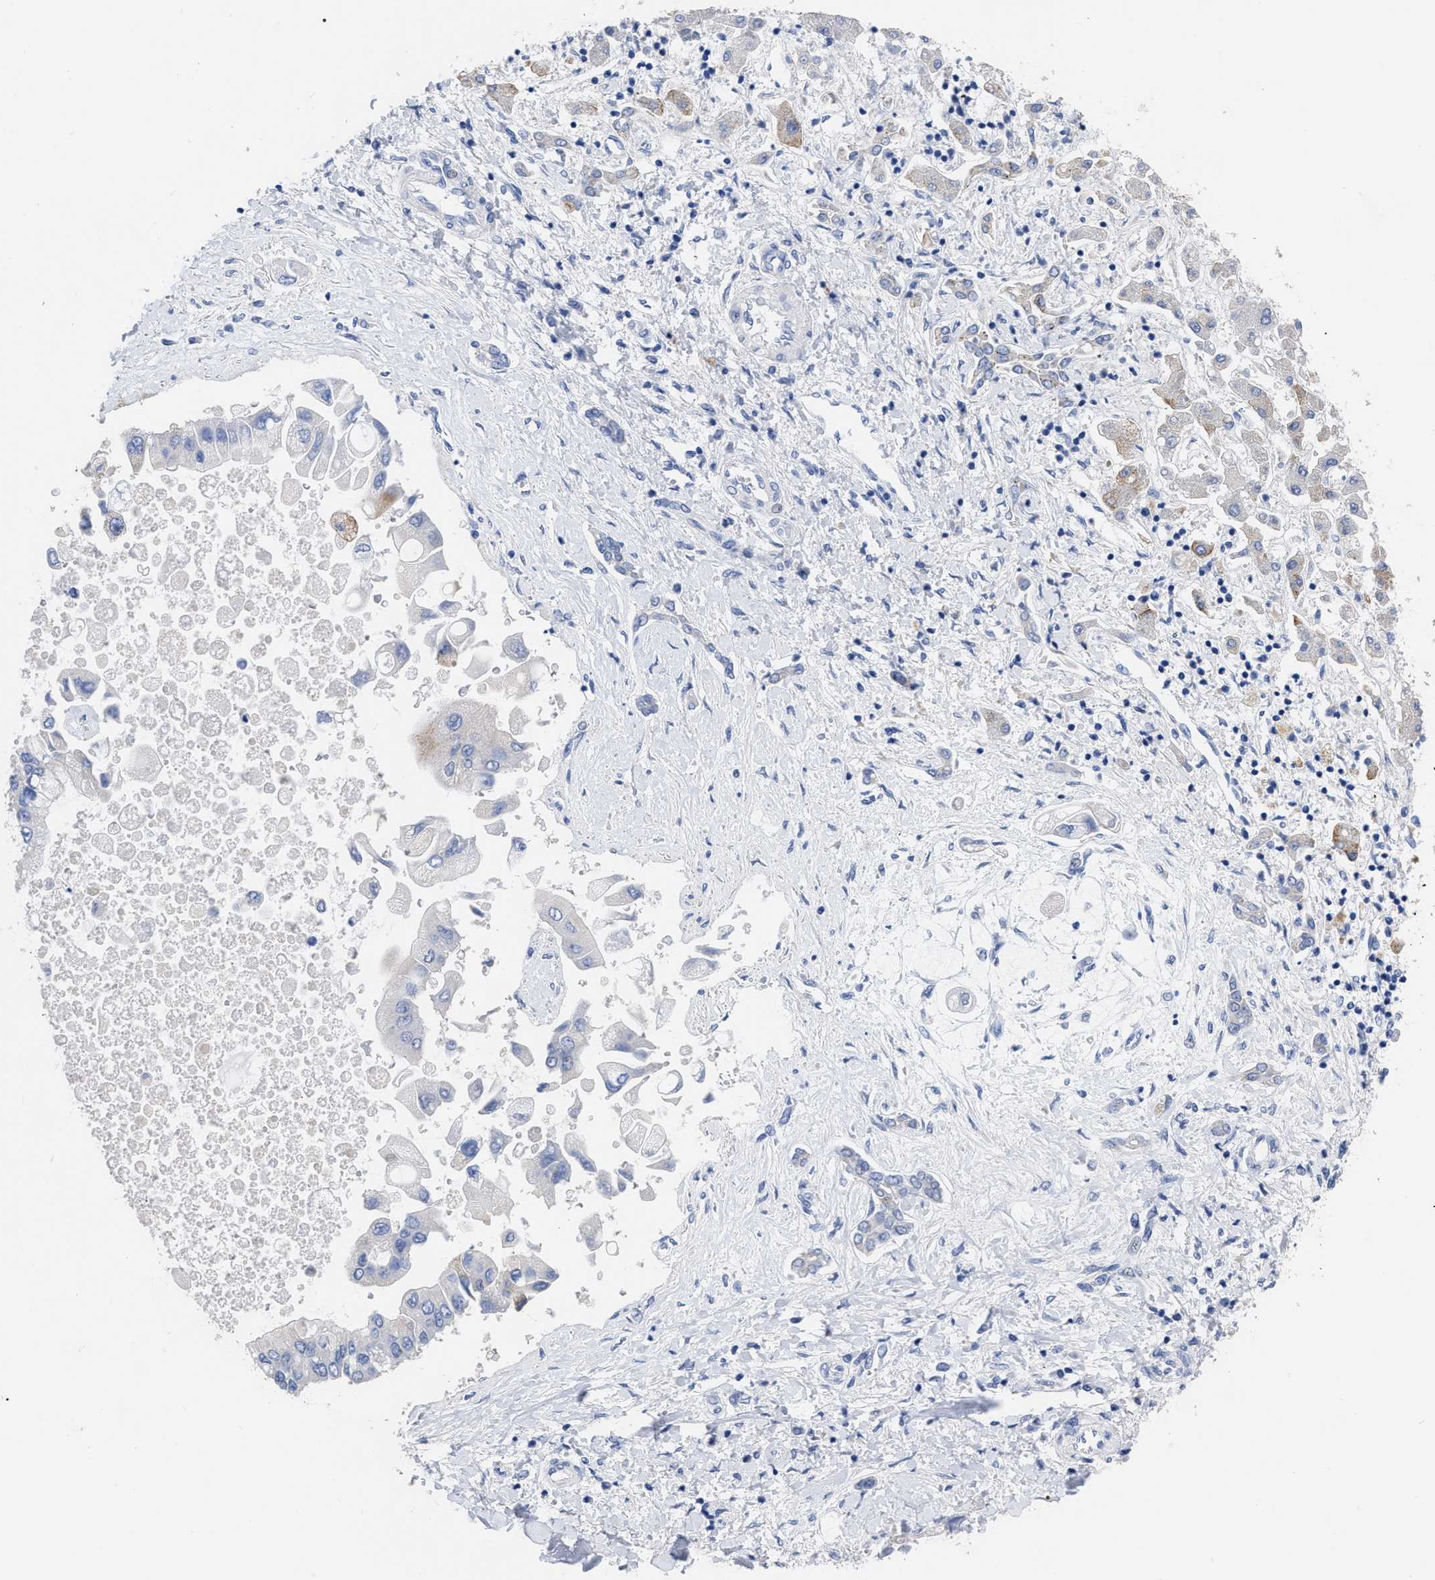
{"staining": {"intensity": "negative", "quantity": "none", "location": "none"}, "tissue": "liver cancer", "cell_type": "Tumor cells", "image_type": "cancer", "snomed": [{"axis": "morphology", "description": "Cholangiocarcinoma"}, {"axis": "topography", "description": "Liver"}], "caption": "Immunohistochemistry (IHC) of liver cholangiocarcinoma reveals no expression in tumor cells.", "gene": "ANXA13", "patient": {"sex": "male", "age": 50}}